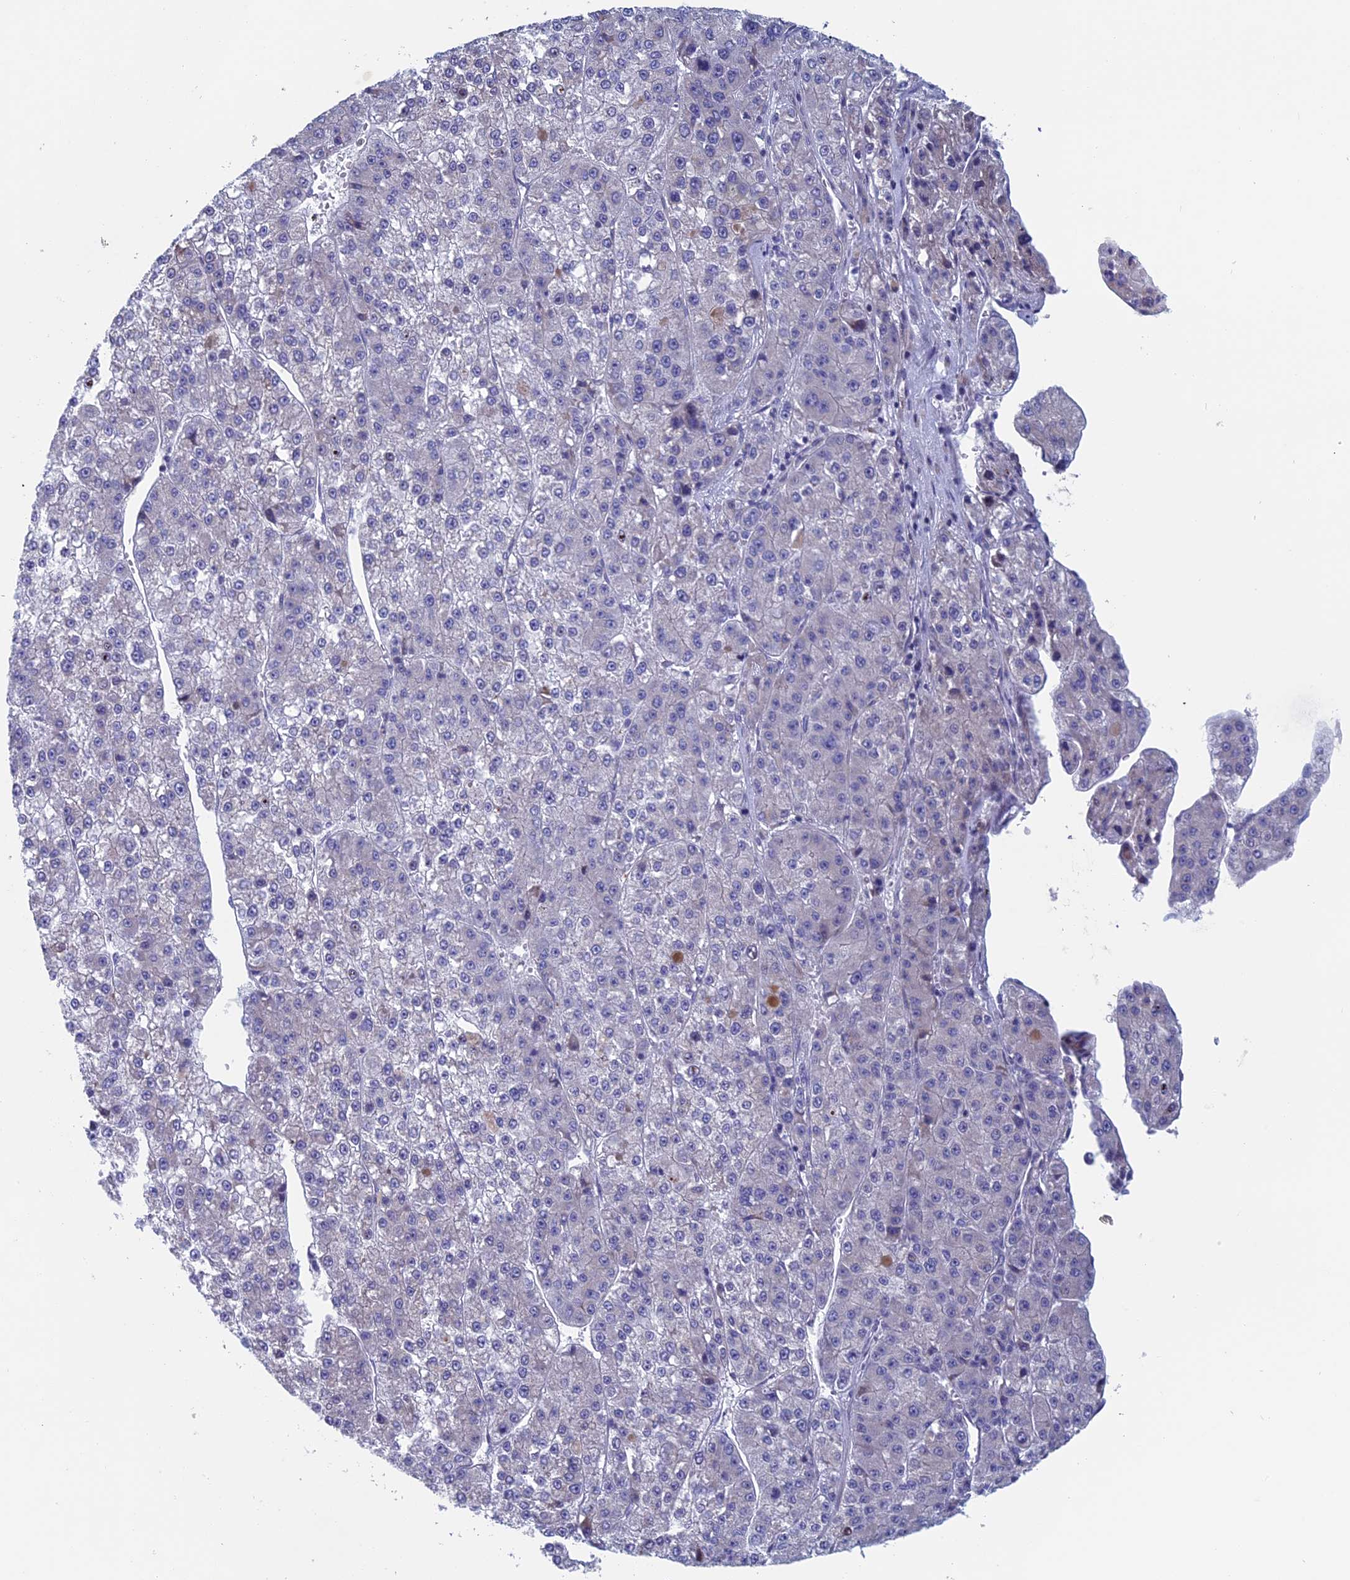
{"staining": {"intensity": "negative", "quantity": "none", "location": "none"}, "tissue": "liver cancer", "cell_type": "Tumor cells", "image_type": "cancer", "snomed": [{"axis": "morphology", "description": "Carcinoma, Hepatocellular, NOS"}, {"axis": "topography", "description": "Liver"}], "caption": "Protein analysis of liver cancer (hepatocellular carcinoma) demonstrates no significant positivity in tumor cells.", "gene": "NIBAN3", "patient": {"sex": "female", "age": 73}}